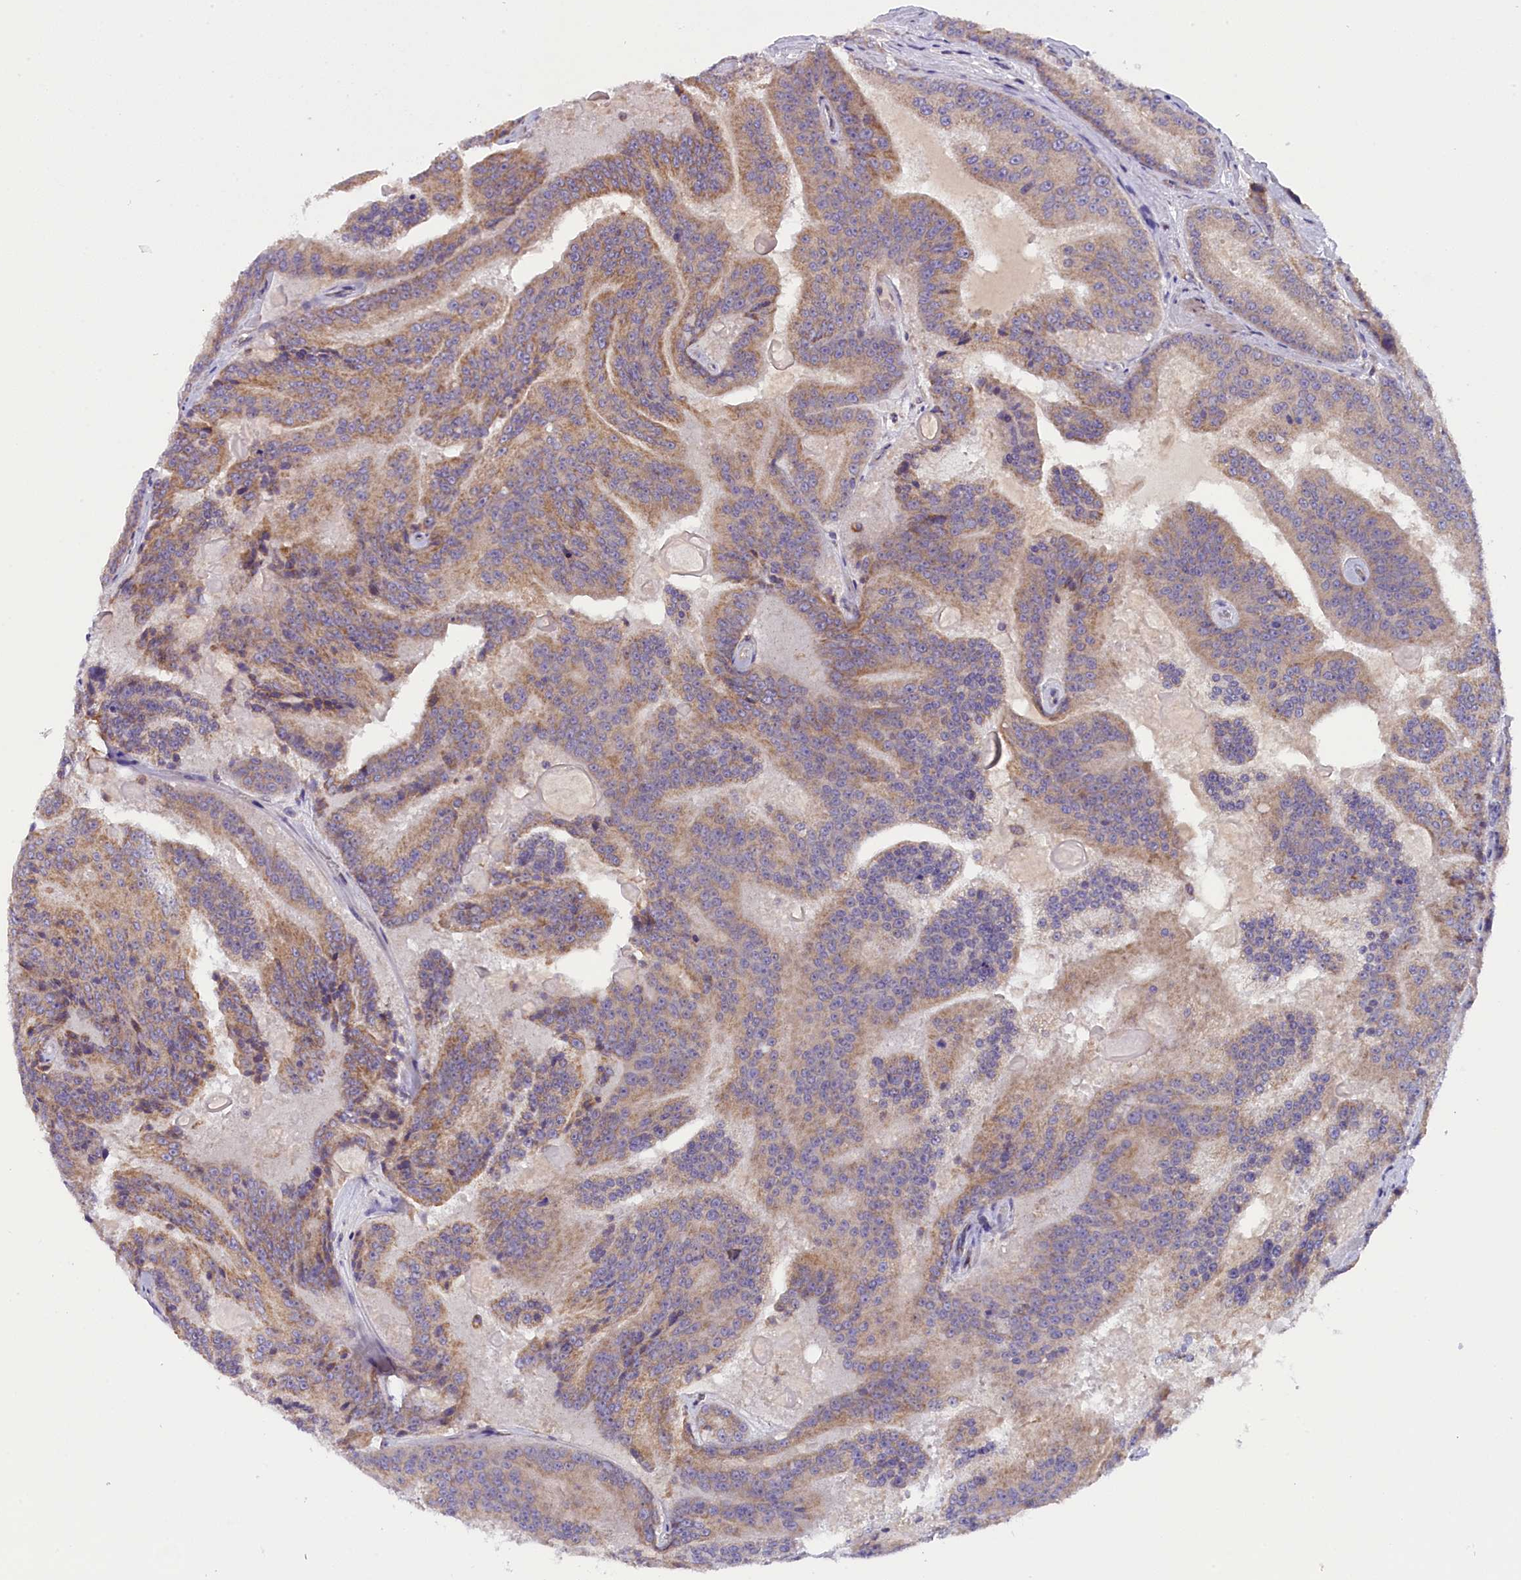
{"staining": {"intensity": "moderate", "quantity": "25%-75%", "location": "cytoplasmic/membranous"}, "tissue": "prostate cancer", "cell_type": "Tumor cells", "image_type": "cancer", "snomed": [{"axis": "morphology", "description": "Adenocarcinoma, High grade"}, {"axis": "topography", "description": "Prostate"}], "caption": "Immunohistochemical staining of prostate adenocarcinoma (high-grade) displays medium levels of moderate cytoplasmic/membranous protein expression in about 25%-75% of tumor cells.", "gene": "DNAJB9", "patient": {"sex": "male", "age": 61}}